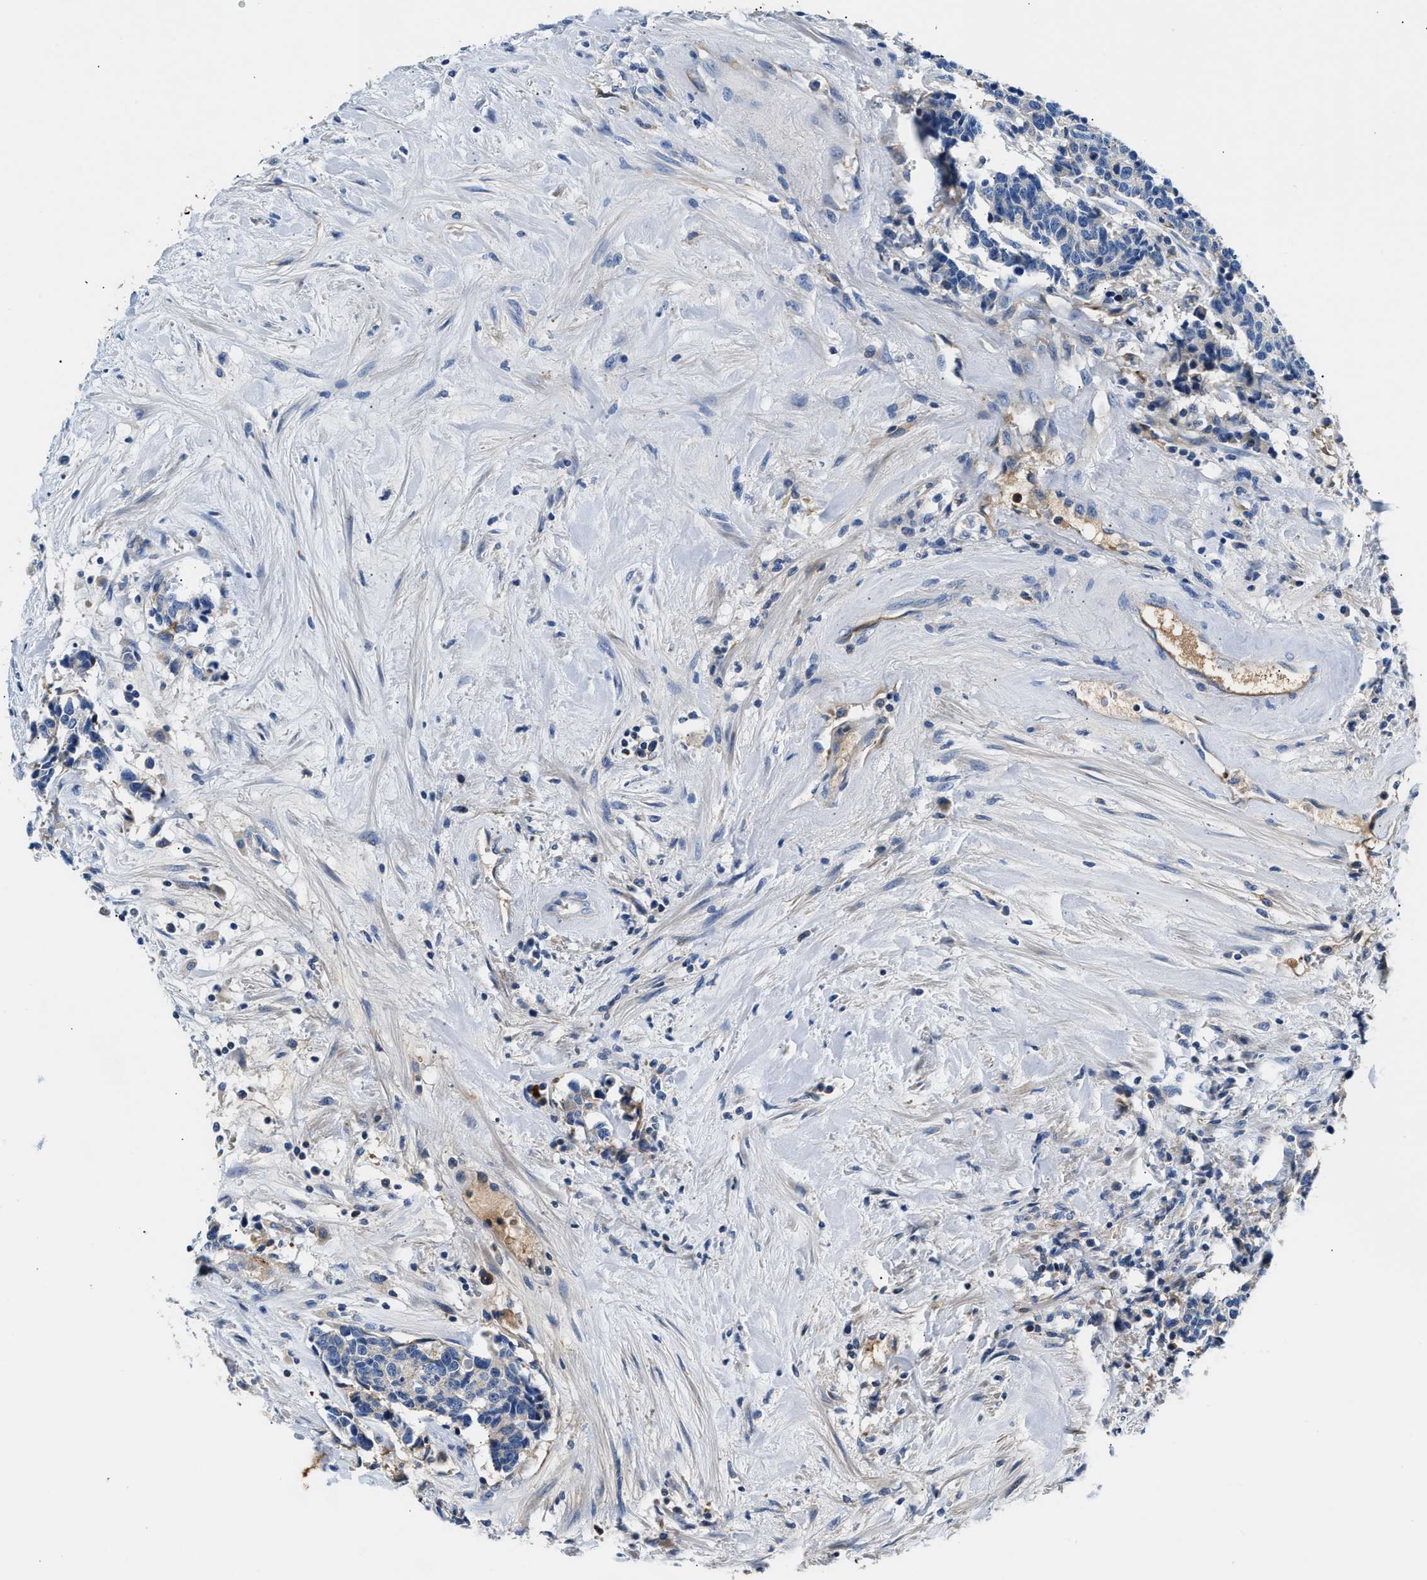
{"staining": {"intensity": "negative", "quantity": "none", "location": "none"}, "tissue": "carcinoid", "cell_type": "Tumor cells", "image_type": "cancer", "snomed": [{"axis": "morphology", "description": "Carcinoma, NOS"}, {"axis": "morphology", "description": "Carcinoid, malignant, NOS"}, {"axis": "topography", "description": "Urinary bladder"}], "caption": "Tumor cells show no significant expression in carcinoid.", "gene": "TUT7", "patient": {"sex": "male", "age": 57}}